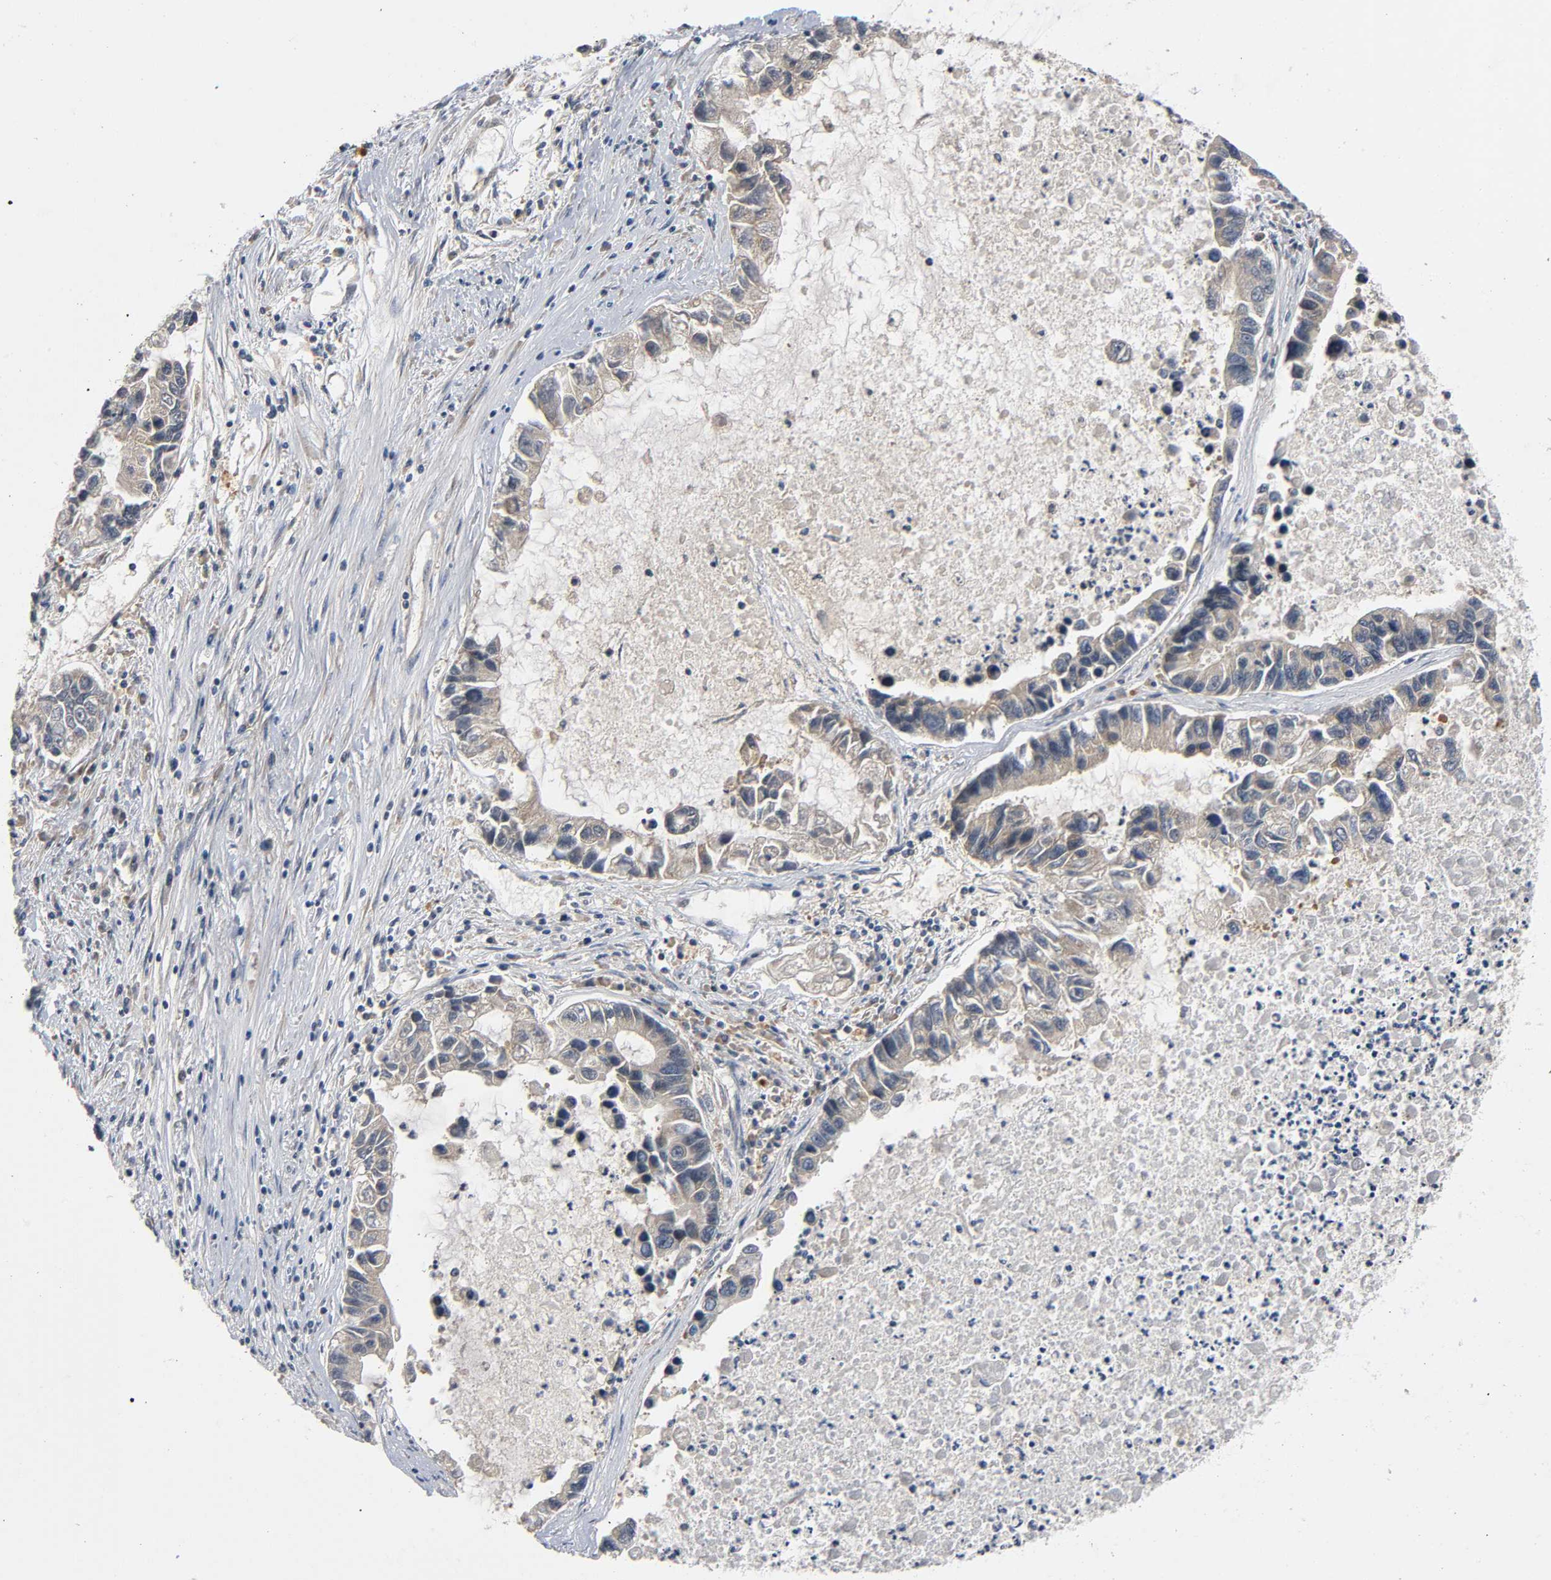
{"staining": {"intensity": "weak", "quantity": ">75%", "location": "cytoplasmic/membranous"}, "tissue": "lung cancer", "cell_type": "Tumor cells", "image_type": "cancer", "snomed": [{"axis": "morphology", "description": "Adenocarcinoma, NOS"}, {"axis": "topography", "description": "Lung"}], "caption": "DAB immunohistochemical staining of lung adenocarcinoma displays weak cytoplasmic/membranous protein staining in about >75% of tumor cells. Ihc stains the protein of interest in brown and the nuclei are stained blue.", "gene": "MAPK8", "patient": {"sex": "female", "age": 51}}